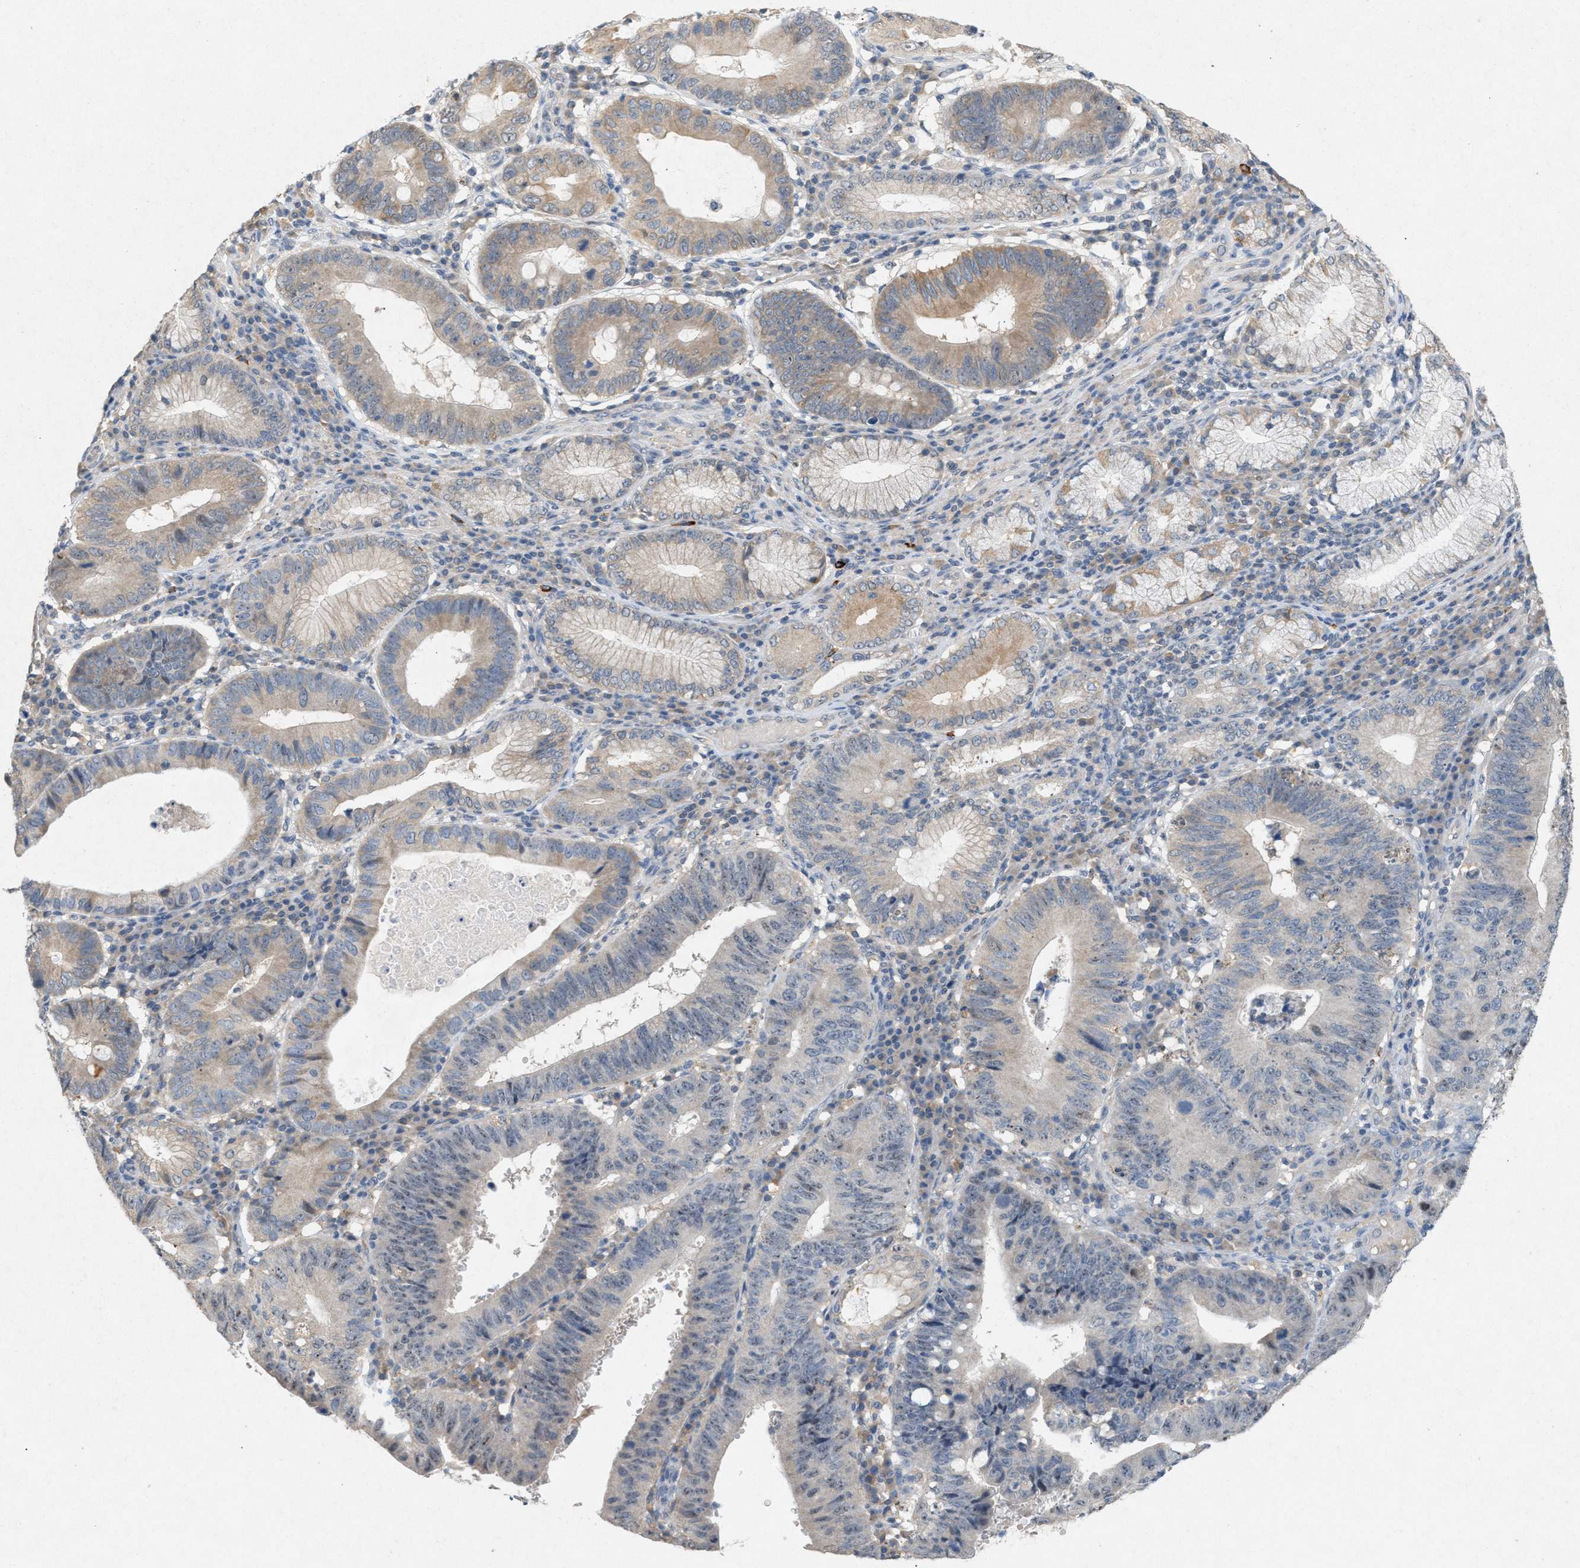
{"staining": {"intensity": "weak", "quantity": "25%-75%", "location": "cytoplasmic/membranous"}, "tissue": "stomach cancer", "cell_type": "Tumor cells", "image_type": "cancer", "snomed": [{"axis": "morphology", "description": "Adenocarcinoma, NOS"}, {"axis": "topography", "description": "Stomach"}], "caption": "High-power microscopy captured an immunohistochemistry photomicrograph of stomach cancer, revealing weak cytoplasmic/membranous positivity in approximately 25%-75% of tumor cells.", "gene": "DCAF7", "patient": {"sex": "male", "age": 59}}